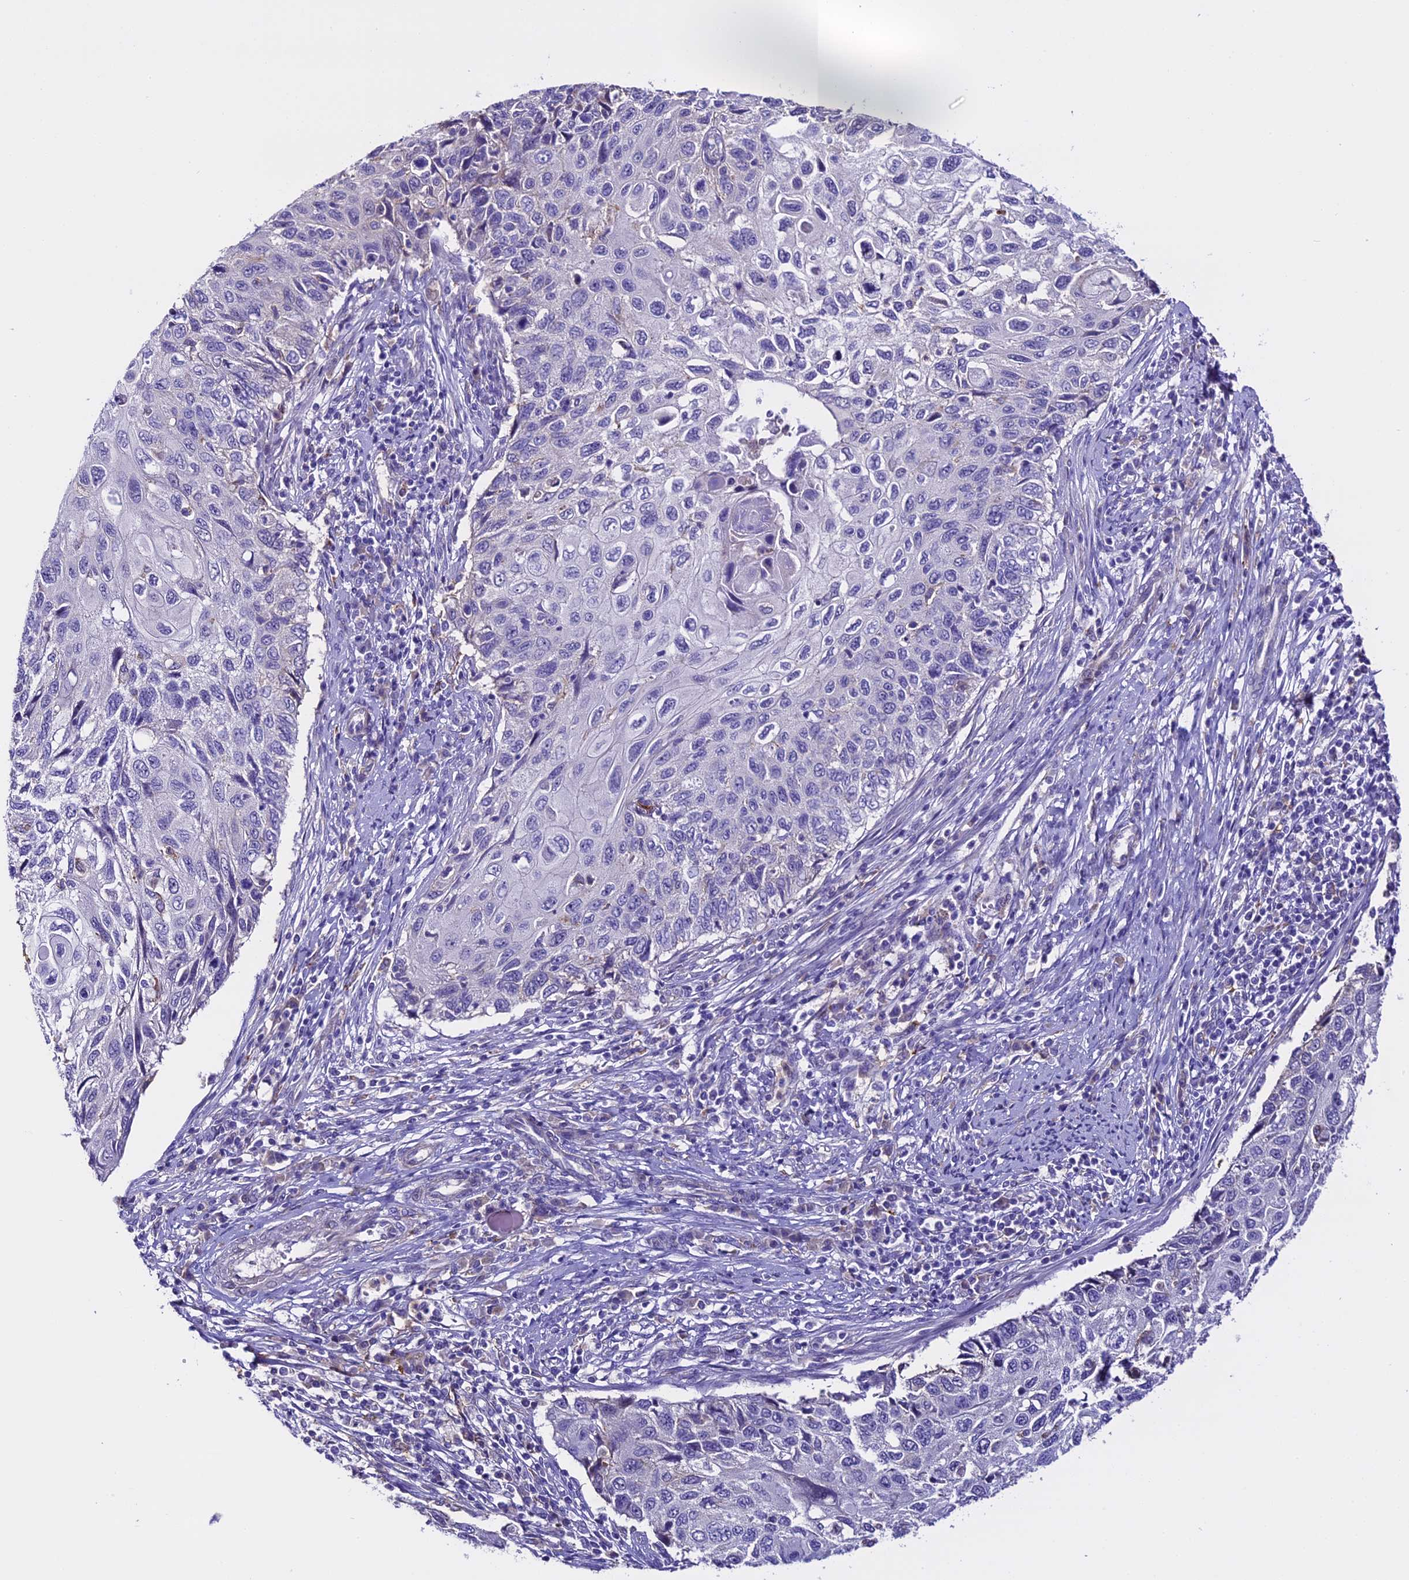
{"staining": {"intensity": "negative", "quantity": "none", "location": "none"}, "tissue": "cervical cancer", "cell_type": "Tumor cells", "image_type": "cancer", "snomed": [{"axis": "morphology", "description": "Squamous cell carcinoma, NOS"}, {"axis": "topography", "description": "Cervix"}], "caption": "A micrograph of cervical cancer (squamous cell carcinoma) stained for a protein reveals no brown staining in tumor cells.", "gene": "NOD2", "patient": {"sex": "female", "age": 70}}